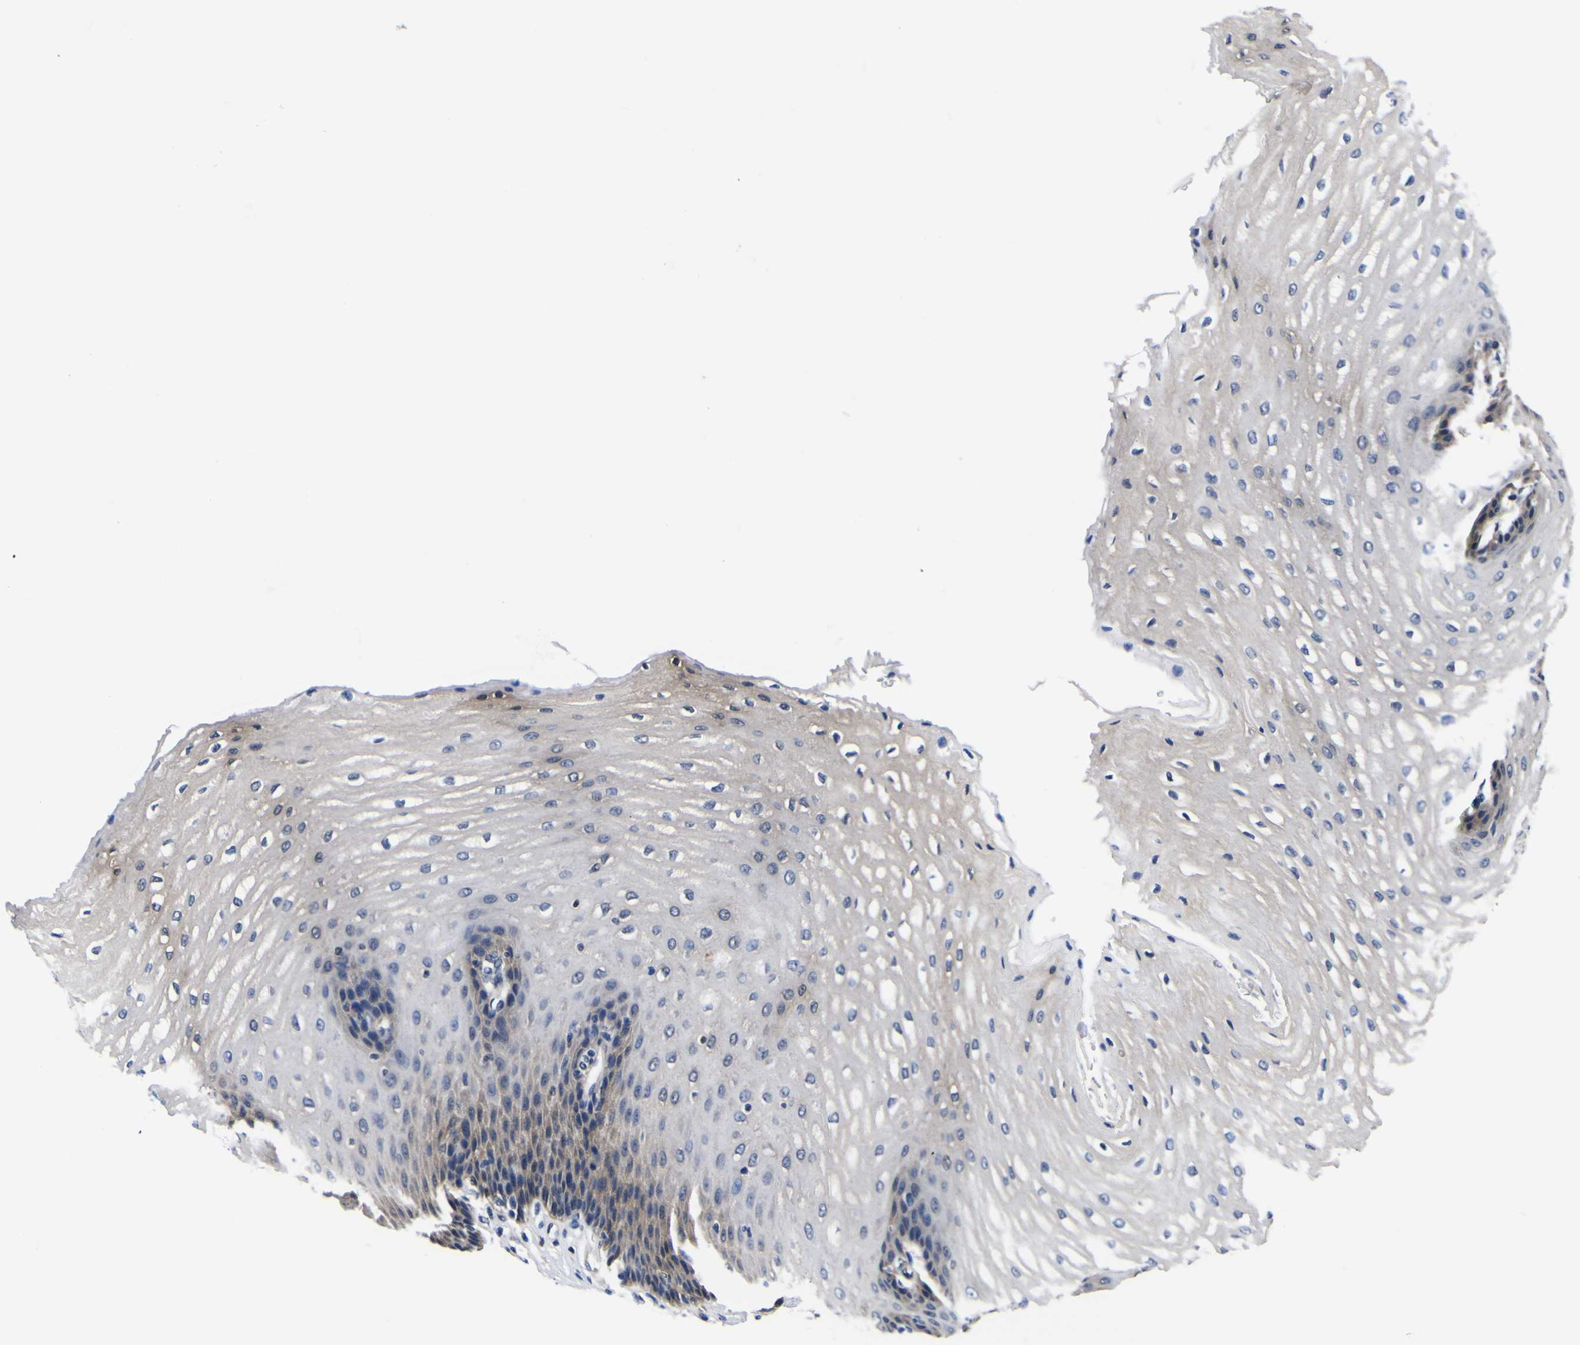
{"staining": {"intensity": "weak", "quantity": "25%-75%", "location": "cytoplasmic/membranous"}, "tissue": "esophagus", "cell_type": "Squamous epithelial cells", "image_type": "normal", "snomed": [{"axis": "morphology", "description": "Normal tissue, NOS"}, {"axis": "topography", "description": "Esophagus"}], "caption": "IHC of benign esophagus demonstrates low levels of weak cytoplasmic/membranous expression in approximately 25%-75% of squamous epithelial cells.", "gene": "FAM110B", "patient": {"sex": "male", "age": 54}}